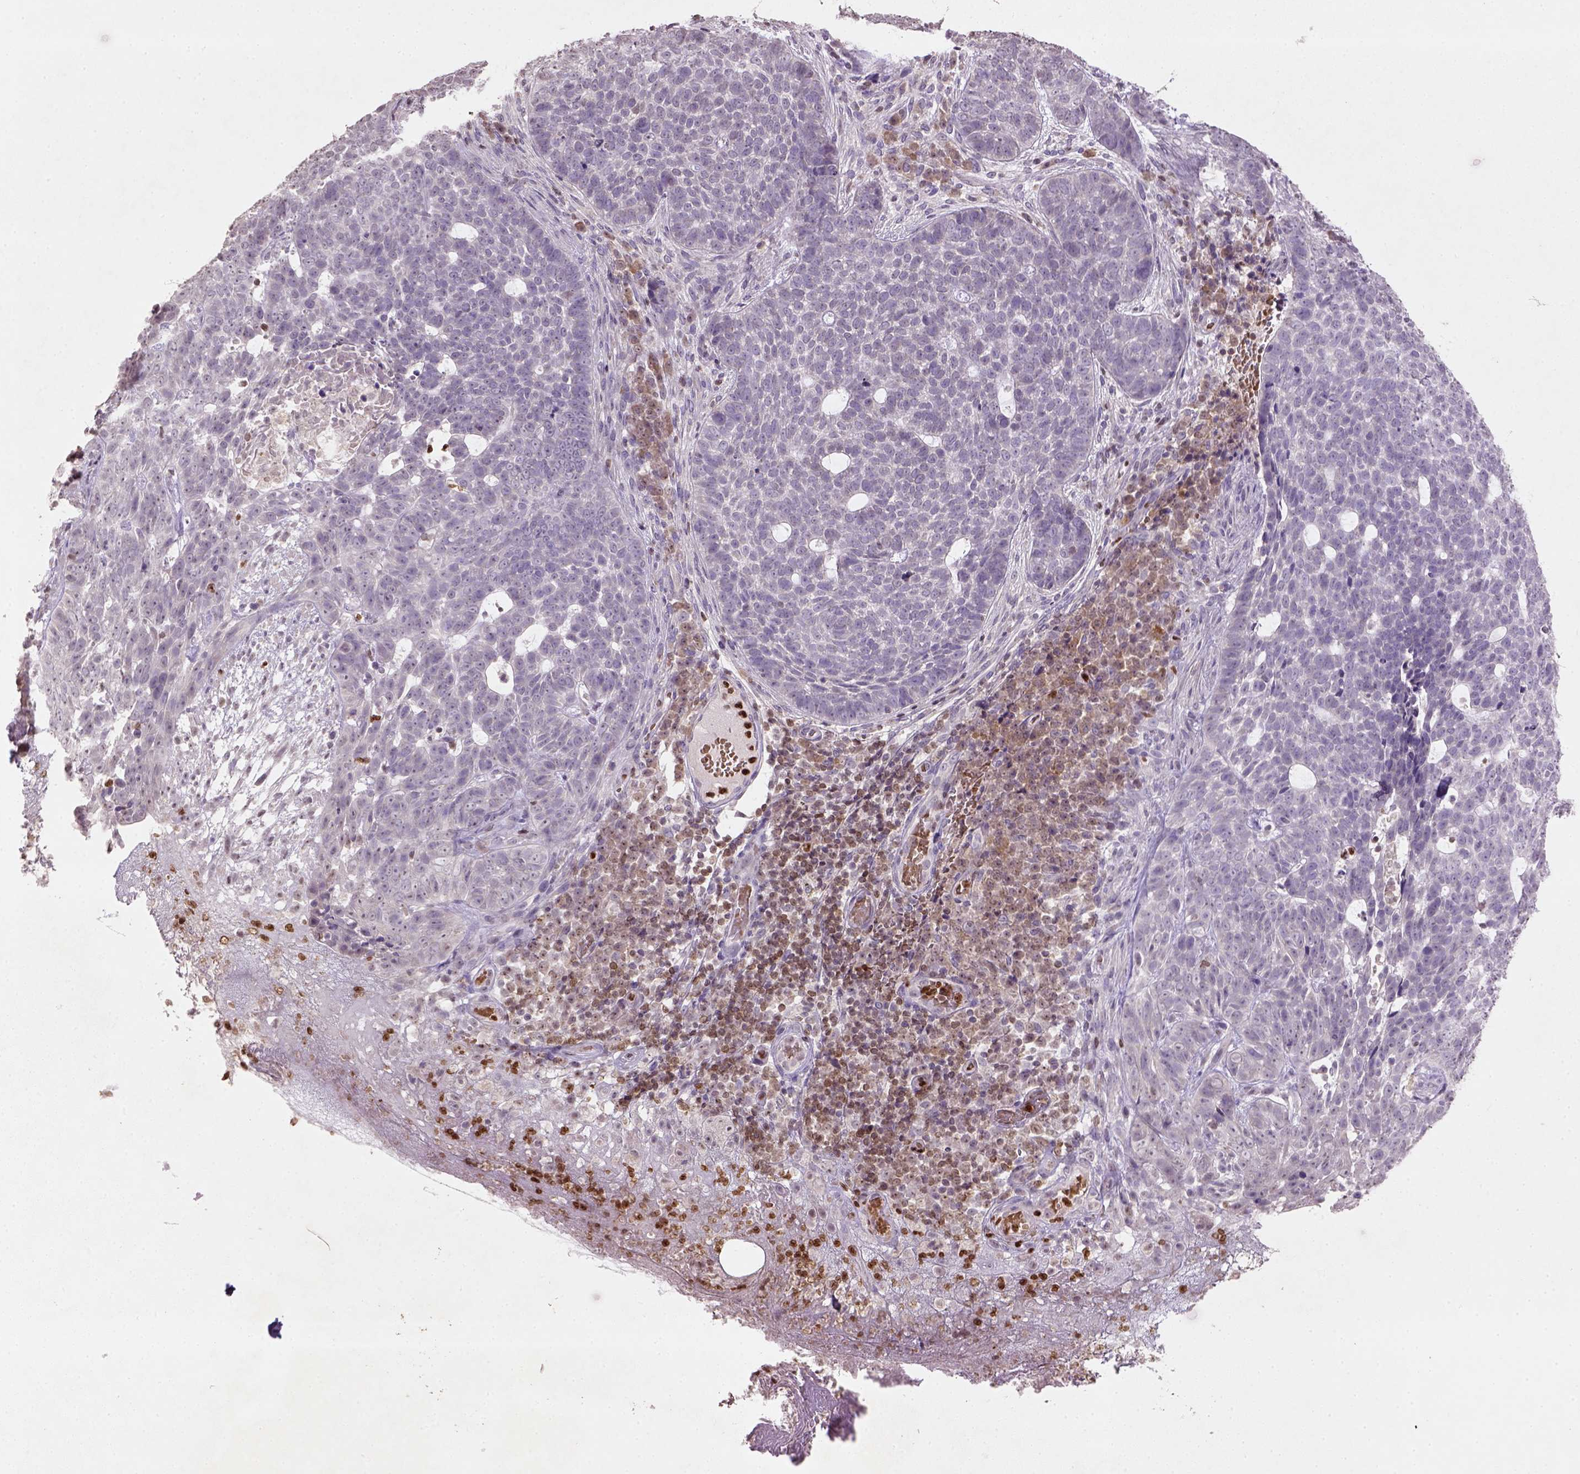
{"staining": {"intensity": "negative", "quantity": "none", "location": "none"}, "tissue": "skin cancer", "cell_type": "Tumor cells", "image_type": "cancer", "snomed": [{"axis": "morphology", "description": "Basal cell carcinoma"}, {"axis": "topography", "description": "Skin"}], "caption": "Micrograph shows no significant protein staining in tumor cells of skin cancer (basal cell carcinoma).", "gene": "NUDT3", "patient": {"sex": "female", "age": 69}}